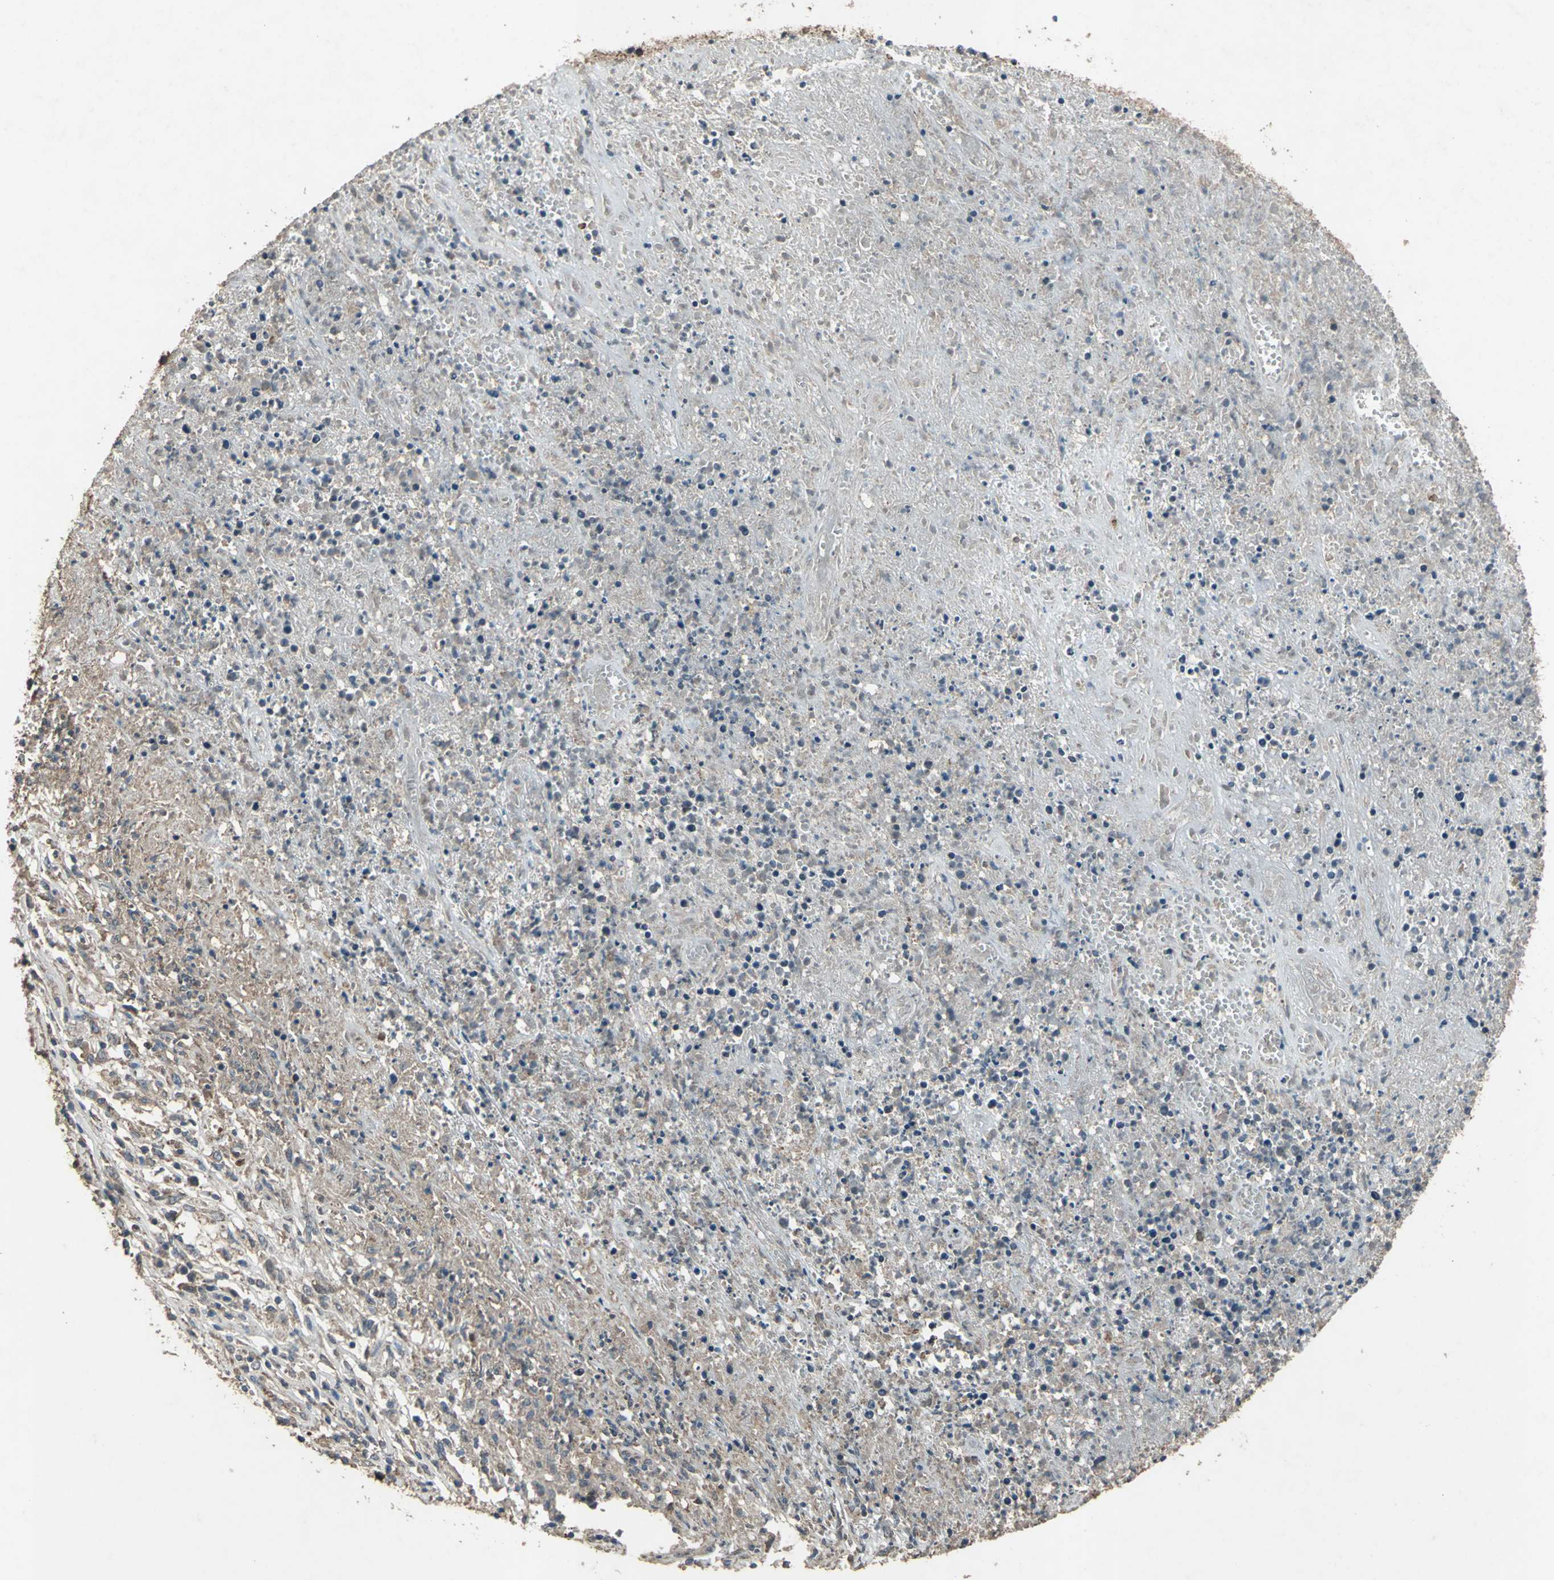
{"staining": {"intensity": "weak", "quantity": ">75%", "location": "cytoplasmic/membranous"}, "tissue": "lymphoma", "cell_type": "Tumor cells", "image_type": "cancer", "snomed": [{"axis": "morphology", "description": "Malignant lymphoma, non-Hodgkin's type, High grade"}, {"axis": "topography", "description": "Lymph node"}], "caption": "A high-resolution micrograph shows IHC staining of lymphoma, which exhibits weak cytoplasmic/membranous positivity in approximately >75% of tumor cells. Nuclei are stained in blue.", "gene": "SEPTIN4", "patient": {"sex": "female", "age": 84}}